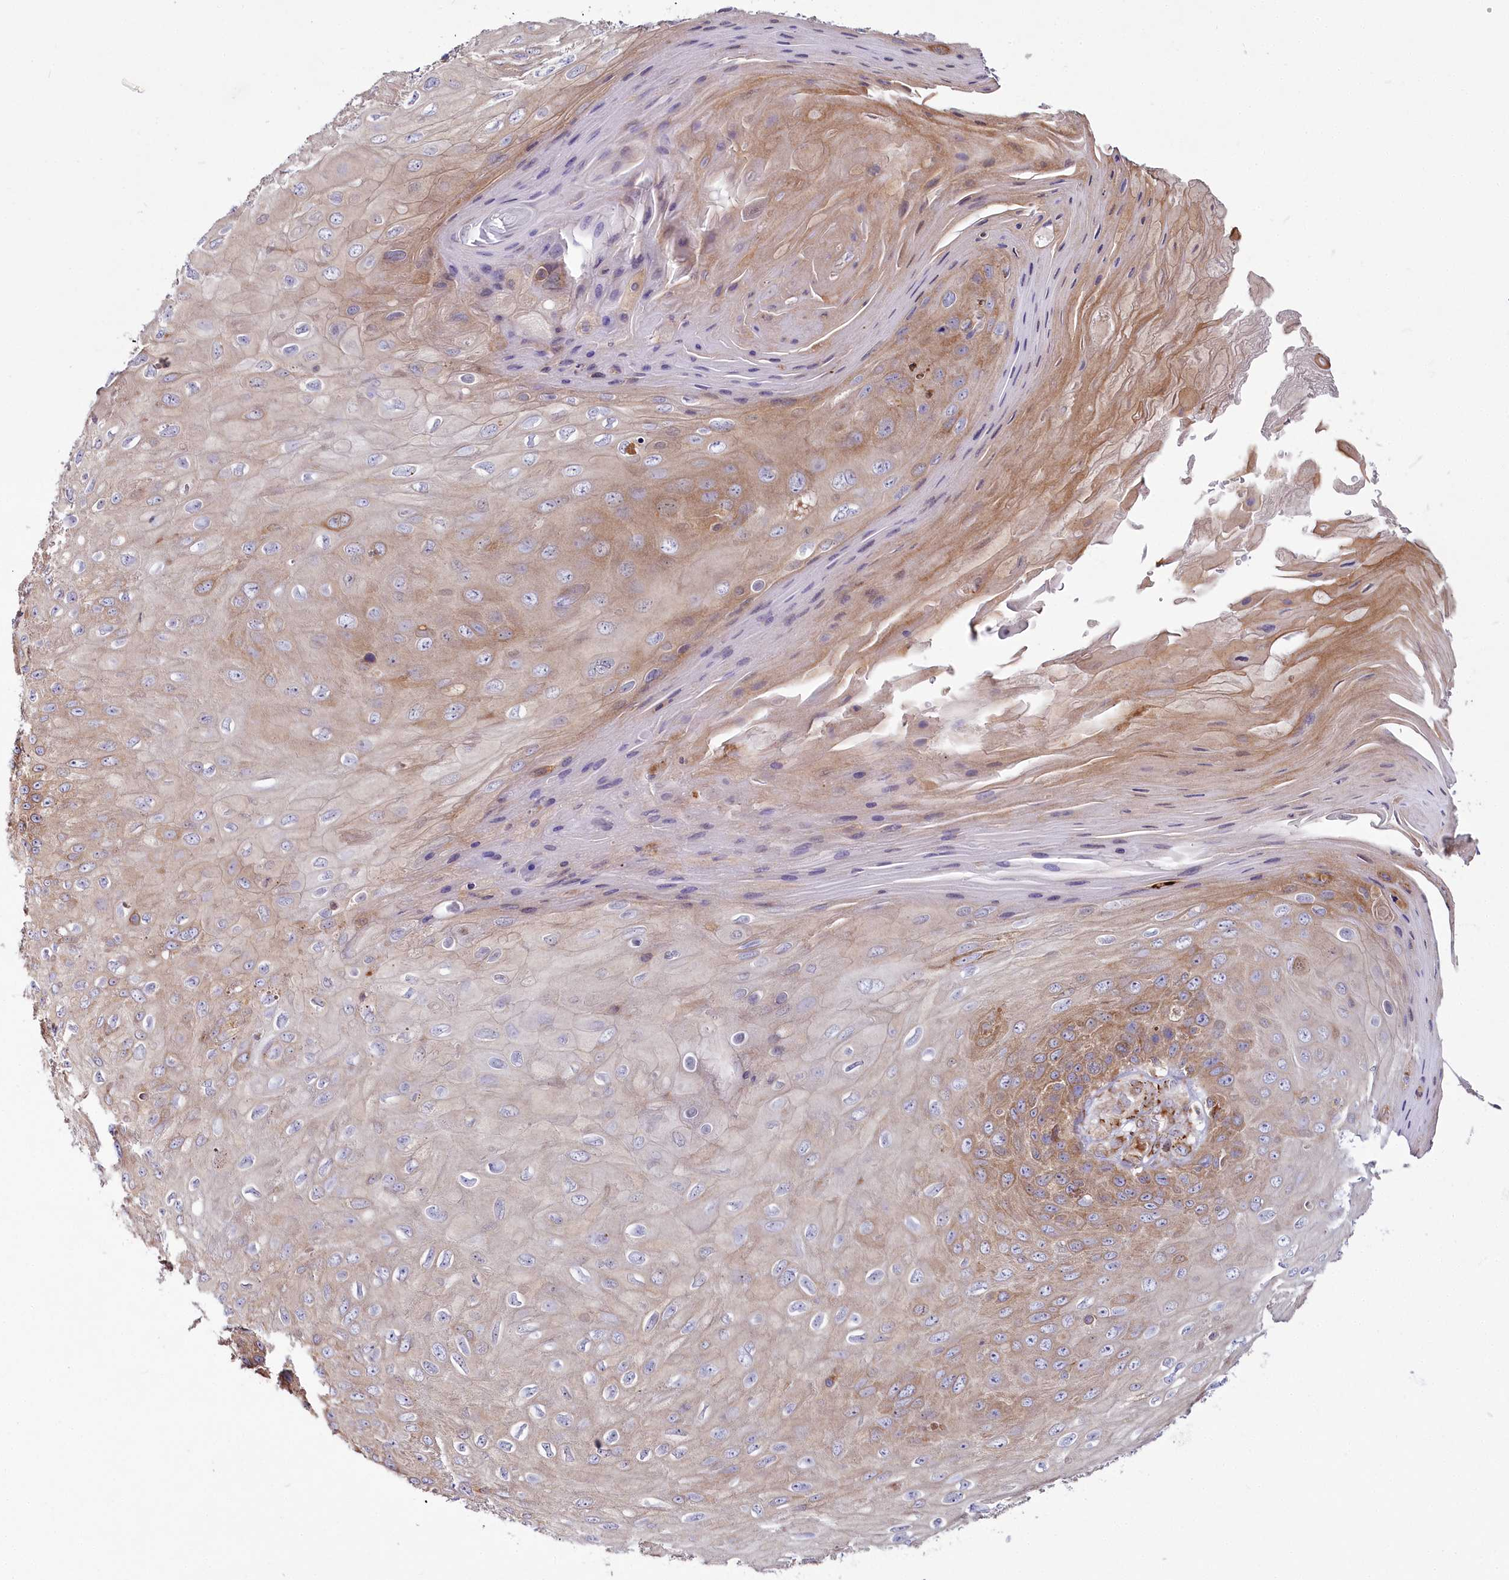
{"staining": {"intensity": "moderate", "quantity": ">75%", "location": "cytoplasmic/membranous"}, "tissue": "skin cancer", "cell_type": "Tumor cells", "image_type": "cancer", "snomed": [{"axis": "morphology", "description": "Squamous cell carcinoma, NOS"}, {"axis": "topography", "description": "Skin"}], "caption": "Protein staining of skin cancer (squamous cell carcinoma) tissue reveals moderate cytoplasmic/membranous expression in about >75% of tumor cells. (DAB = brown stain, brightfield microscopy at high magnification).", "gene": "POGLUT1", "patient": {"sex": "female", "age": 88}}